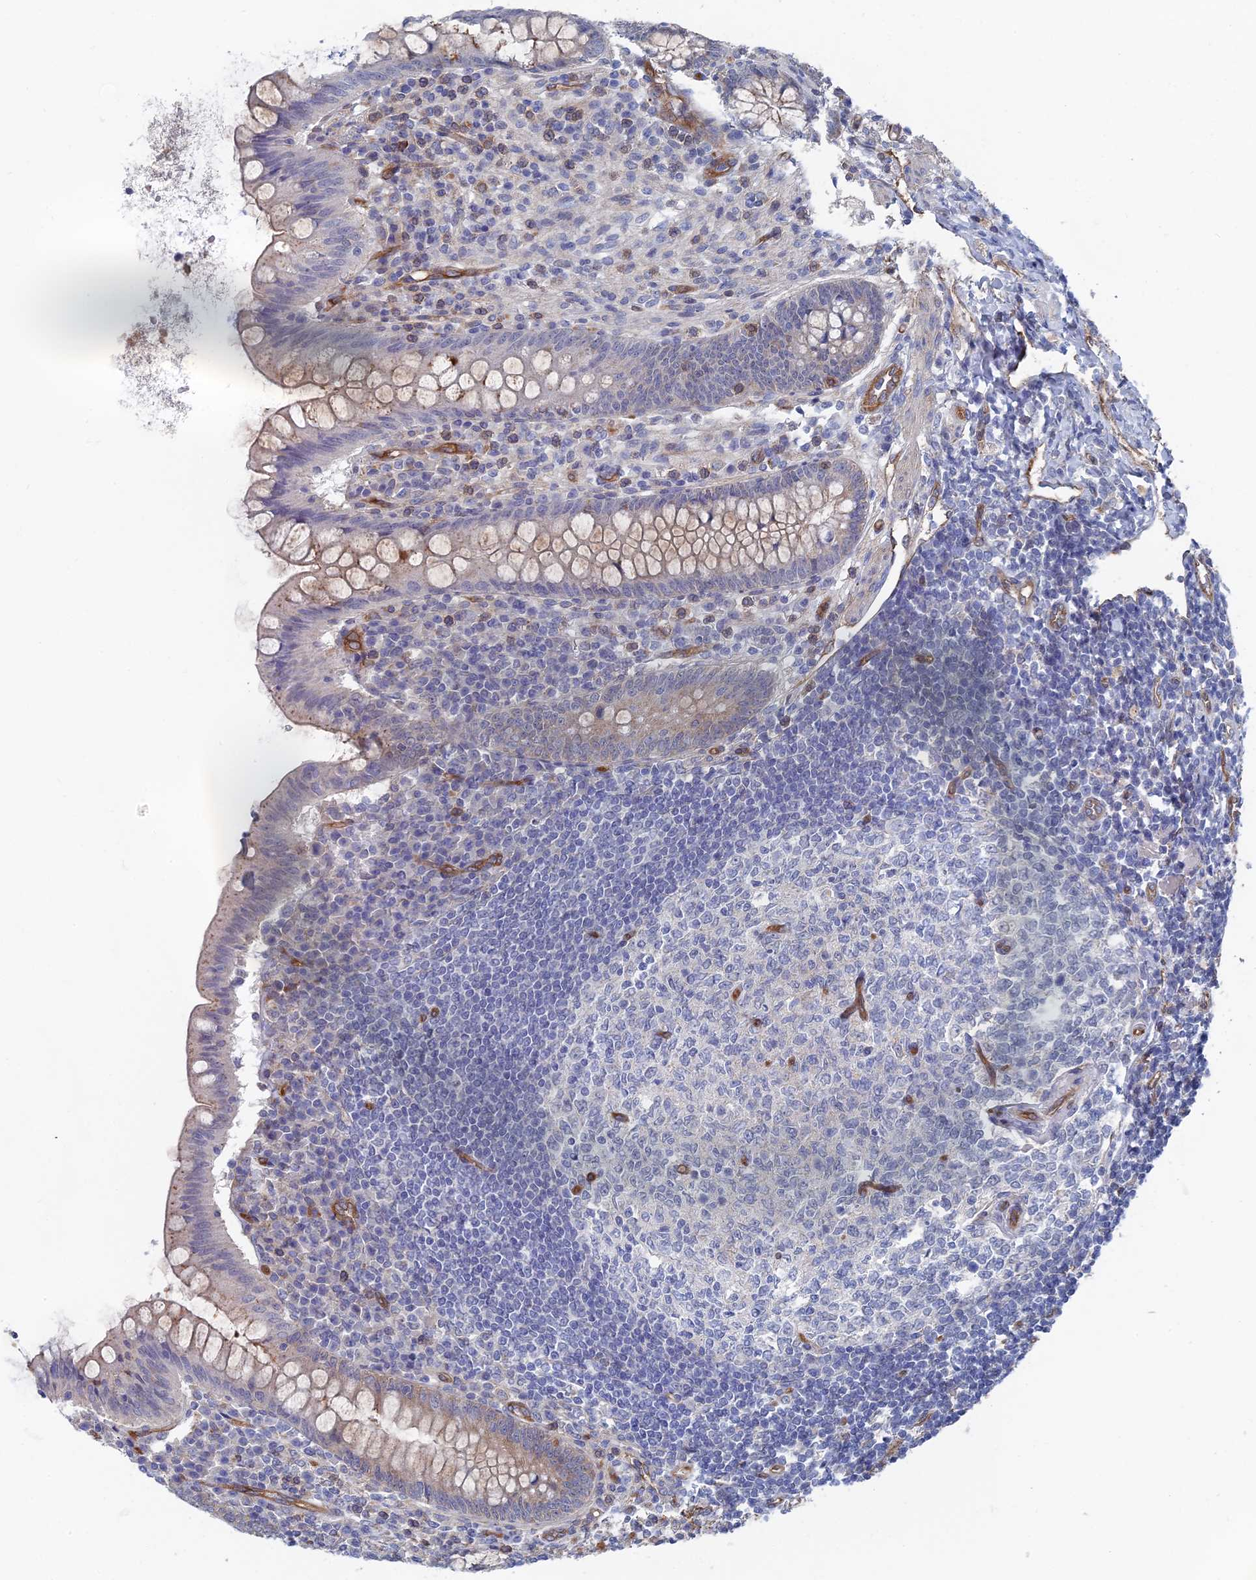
{"staining": {"intensity": "weak", "quantity": "25%-75%", "location": "cytoplasmic/membranous"}, "tissue": "appendix", "cell_type": "Glandular cells", "image_type": "normal", "snomed": [{"axis": "morphology", "description": "Normal tissue, NOS"}, {"axis": "topography", "description": "Appendix"}], "caption": "Appendix was stained to show a protein in brown. There is low levels of weak cytoplasmic/membranous expression in approximately 25%-75% of glandular cells. The protein of interest is stained brown, and the nuclei are stained in blue (DAB IHC with brightfield microscopy, high magnification).", "gene": "ARAP3", "patient": {"sex": "female", "age": 33}}